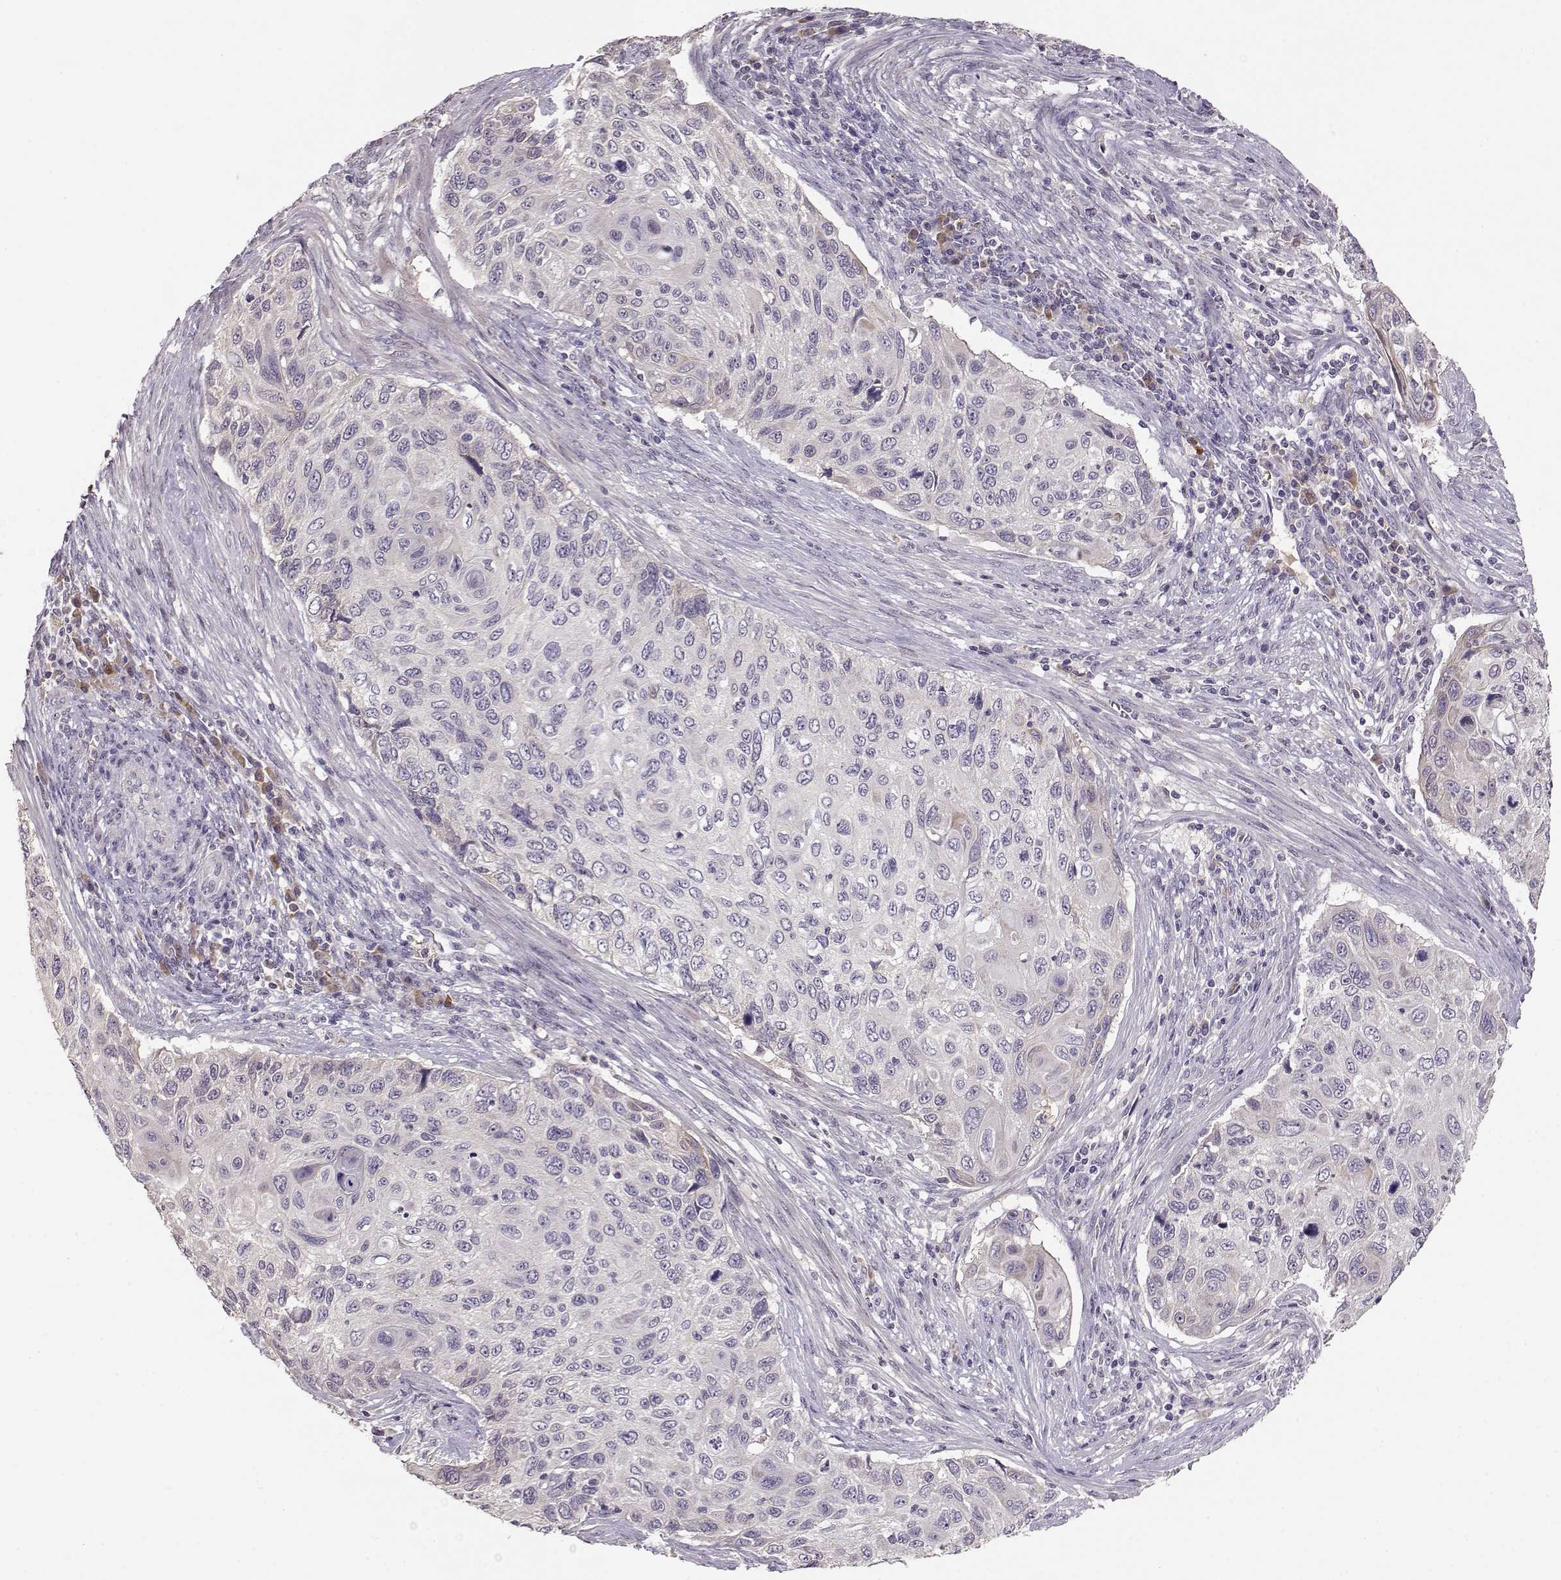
{"staining": {"intensity": "negative", "quantity": "none", "location": "none"}, "tissue": "cervical cancer", "cell_type": "Tumor cells", "image_type": "cancer", "snomed": [{"axis": "morphology", "description": "Squamous cell carcinoma, NOS"}, {"axis": "topography", "description": "Cervix"}], "caption": "Squamous cell carcinoma (cervical) was stained to show a protein in brown. There is no significant expression in tumor cells. The staining is performed using DAB (3,3'-diaminobenzidine) brown chromogen with nuclei counter-stained in using hematoxylin.", "gene": "TACR1", "patient": {"sex": "female", "age": 70}}